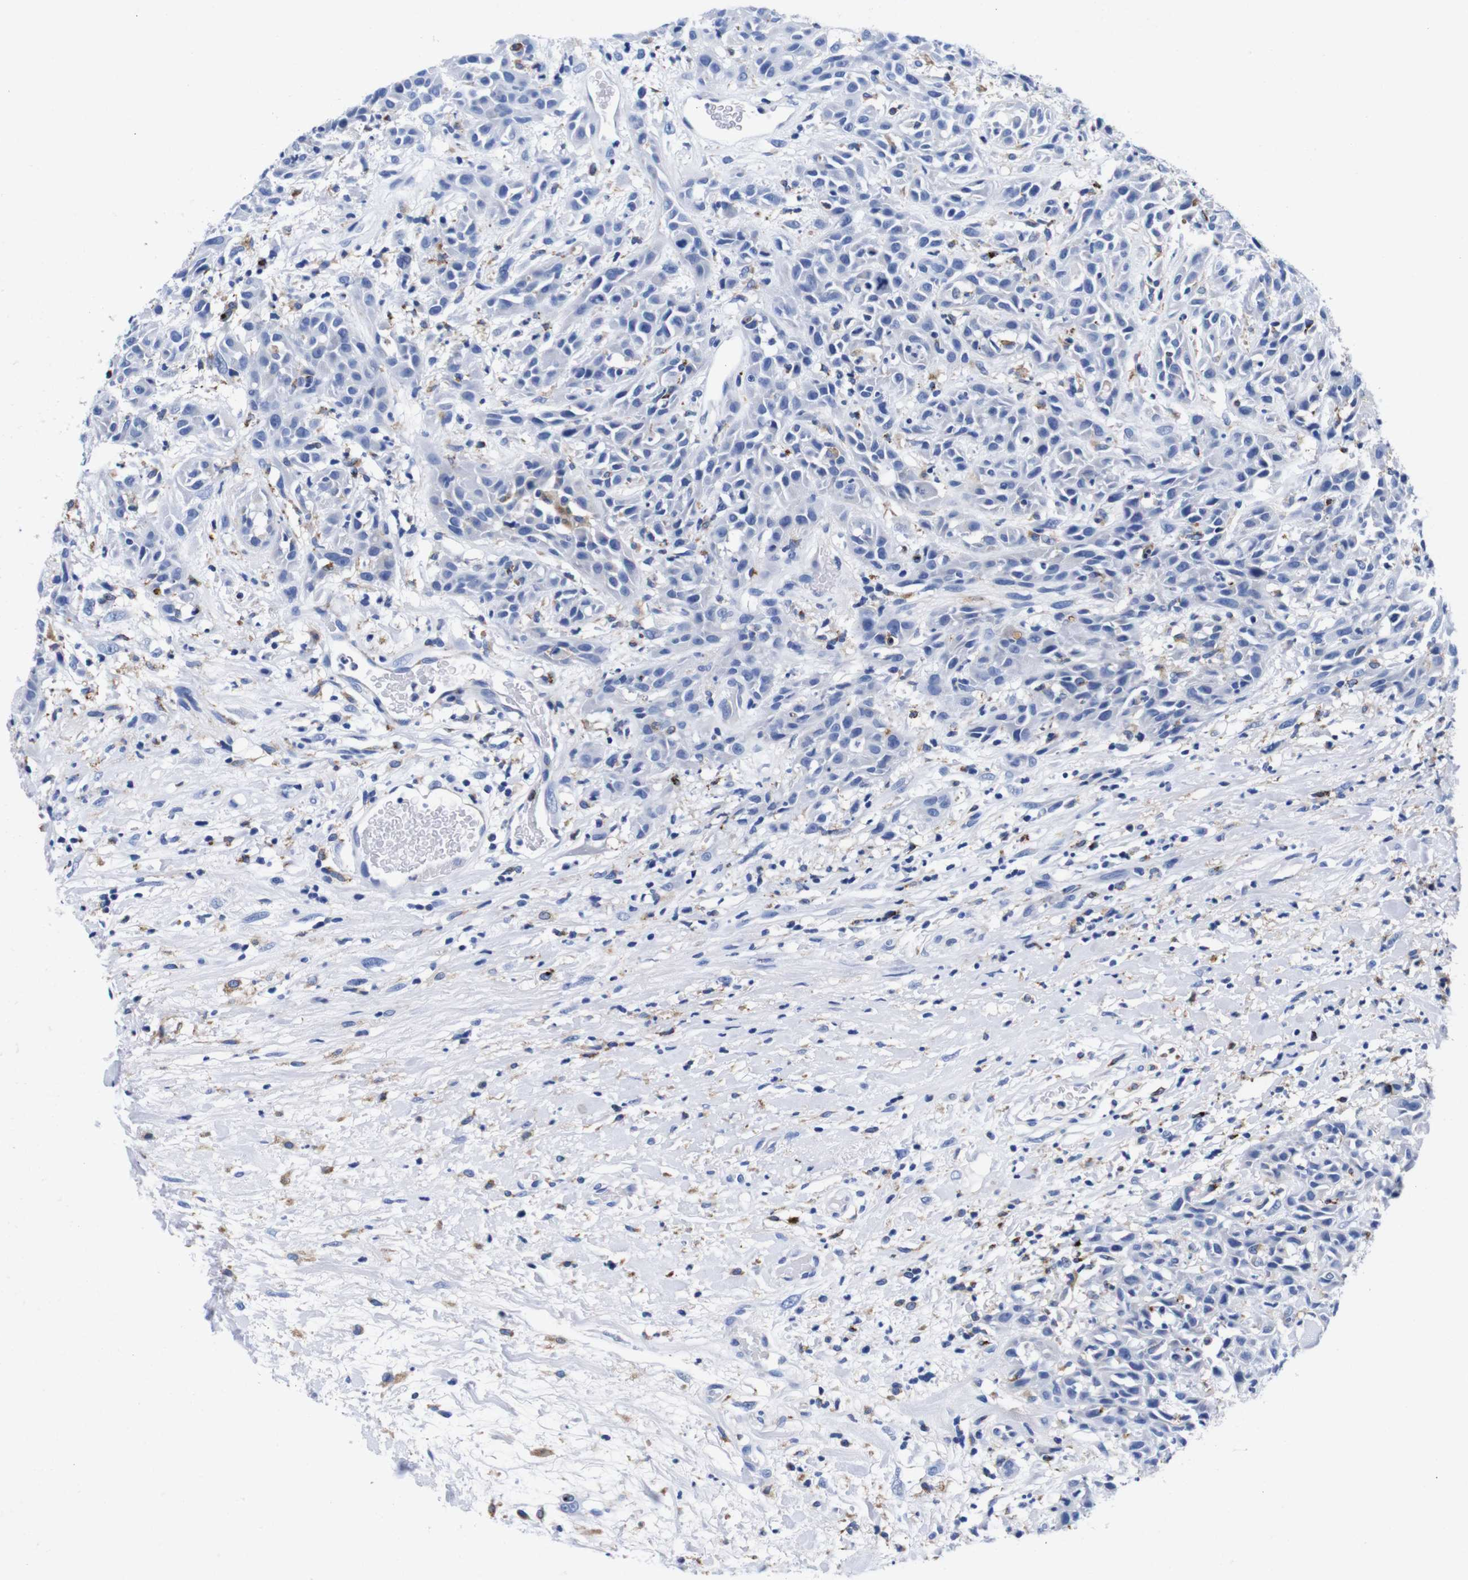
{"staining": {"intensity": "negative", "quantity": "none", "location": "none"}, "tissue": "head and neck cancer", "cell_type": "Tumor cells", "image_type": "cancer", "snomed": [{"axis": "morphology", "description": "Normal tissue, NOS"}, {"axis": "morphology", "description": "Squamous cell carcinoma, NOS"}, {"axis": "topography", "description": "Cartilage tissue"}, {"axis": "topography", "description": "Head-Neck"}], "caption": "IHC photomicrograph of neoplastic tissue: human squamous cell carcinoma (head and neck) stained with DAB (3,3'-diaminobenzidine) displays no significant protein expression in tumor cells. (Immunohistochemistry (ihc), brightfield microscopy, high magnification).", "gene": "HLA-DMB", "patient": {"sex": "male", "age": 62}}